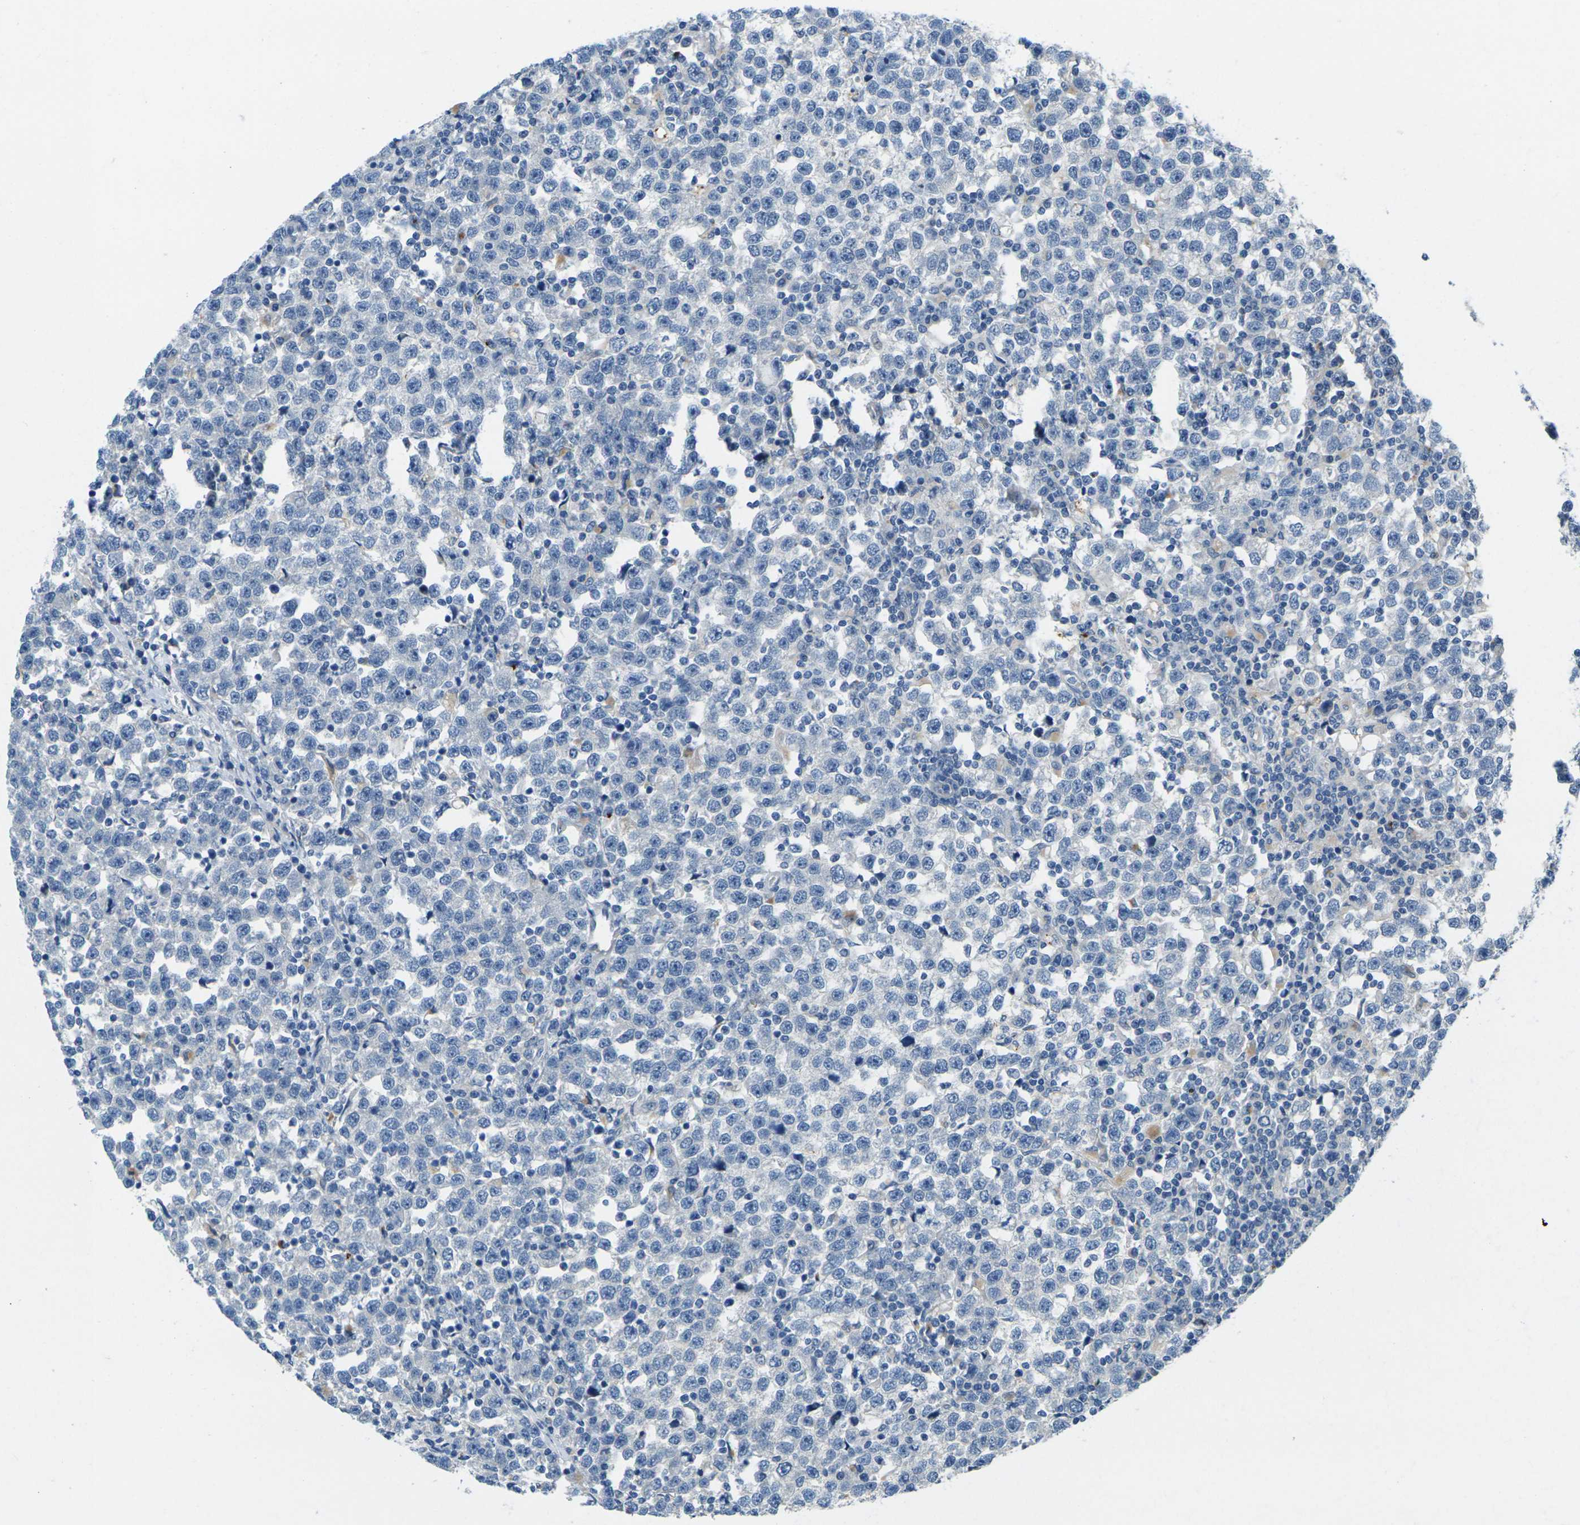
{"staining": {"intensity": "negative", "quantity": "none", "location": "none"}, "tissue": "testis cancer", "cell_type": "Tumor cells", "image_type": "cancer", "snomed": [{"axis": "morphology", "description": "Seminoma, NOS"}, {"axis": "topography", "description": "Testis"}], "caption": "A photomicrograph of seminoma (testis) stained for a protein shows no brown staining in tumor cells.", "gene": "CYP2C8", "patient": {"sex": "male", "age": 43}}